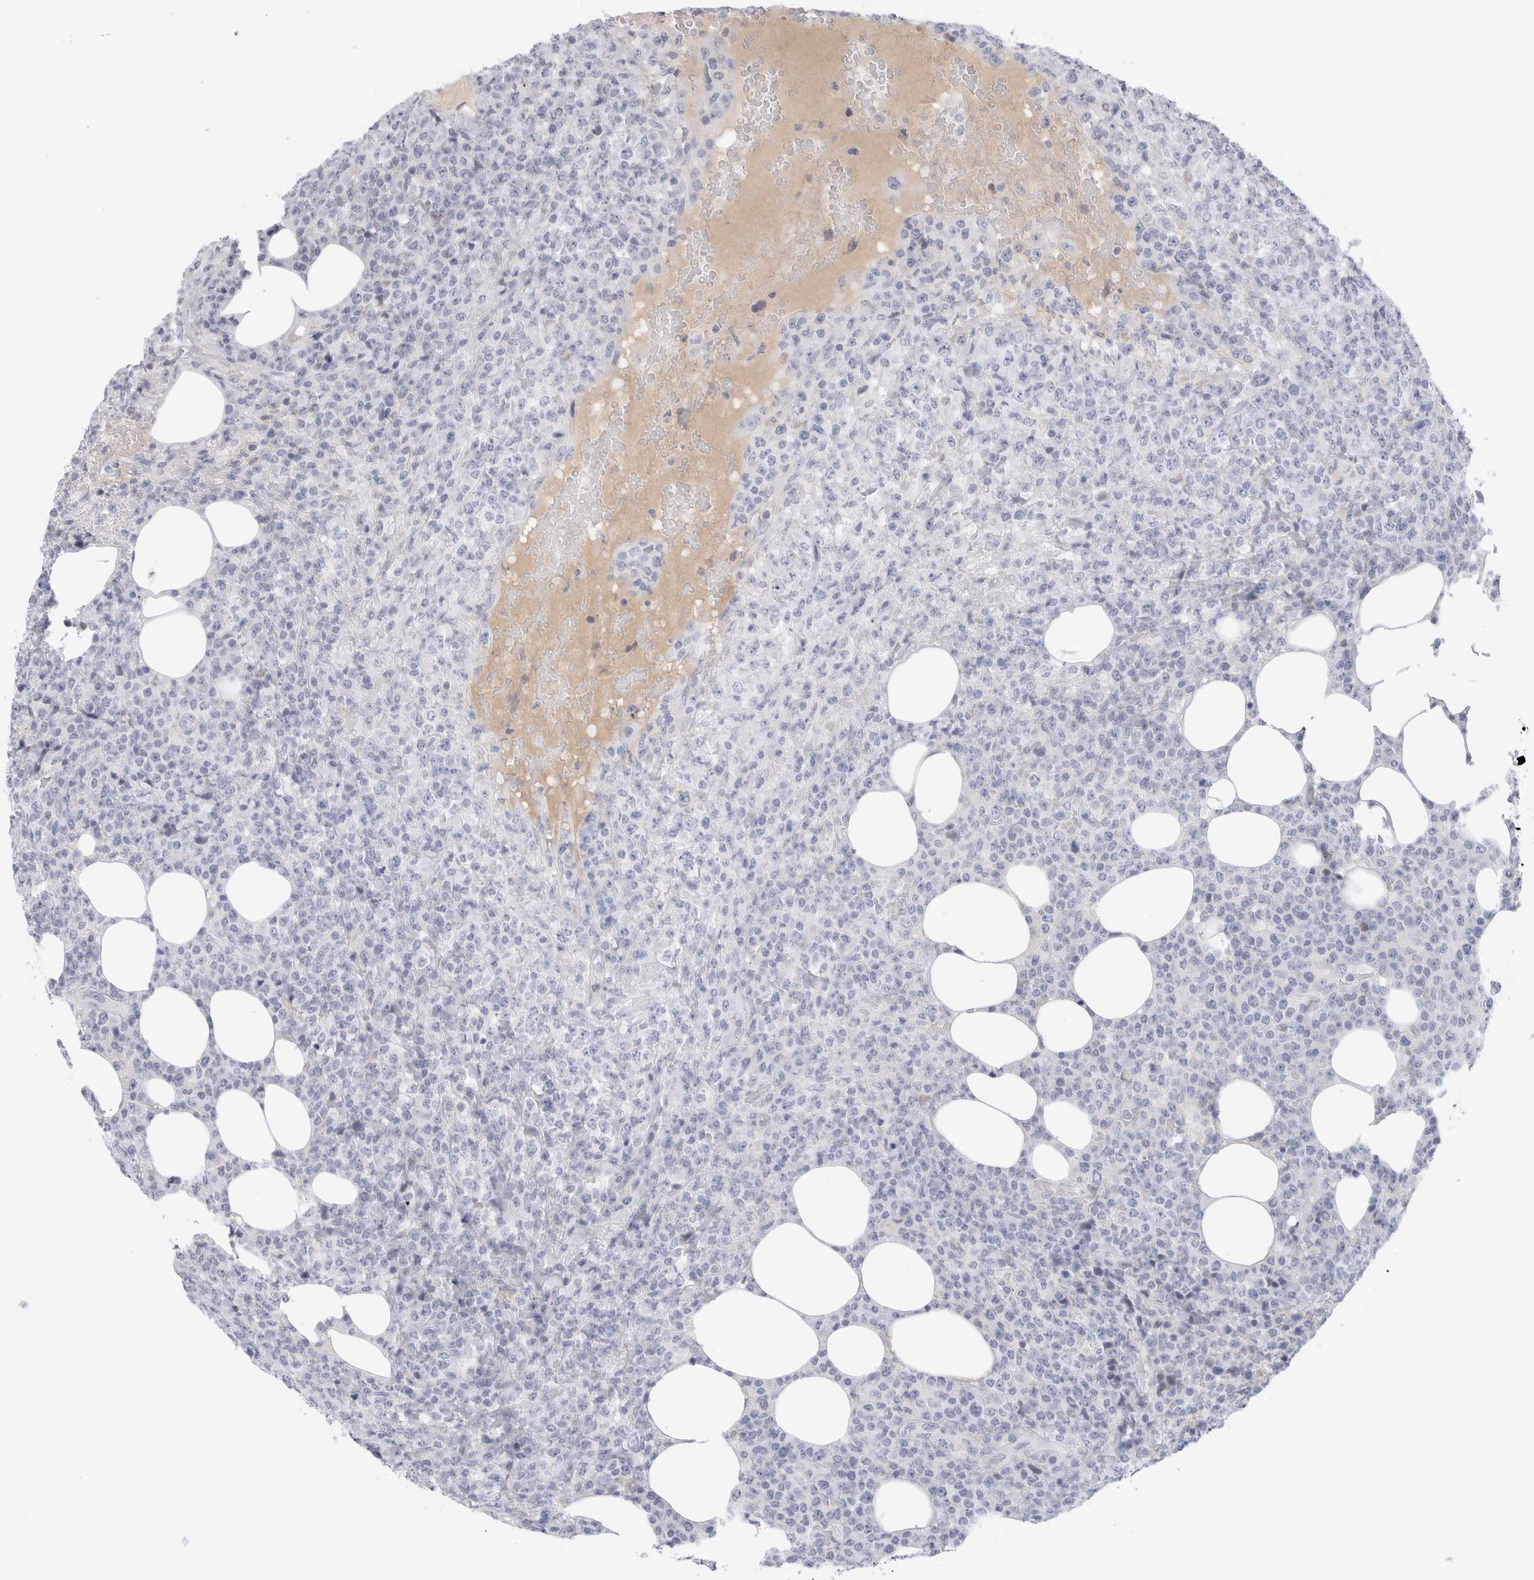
{"staining": {"intensity": "negative", "quantity": "none", "location": "none"}, "tissue": "lymphoma", "cell_type": "Tumor cells", "image_type": "cancer", "snomed": [{"axis": "morphology", "description": "Malignant lymphoma, non-Hodgkin's type, High grade"}, {"axis": "topography", "description": "Lymph node"}], "caption": "A micrograph of human lymphoma is negative for staining in tumor cells.", "gene": "MUC15", "patient": {"sex": "male", "age": 13}}